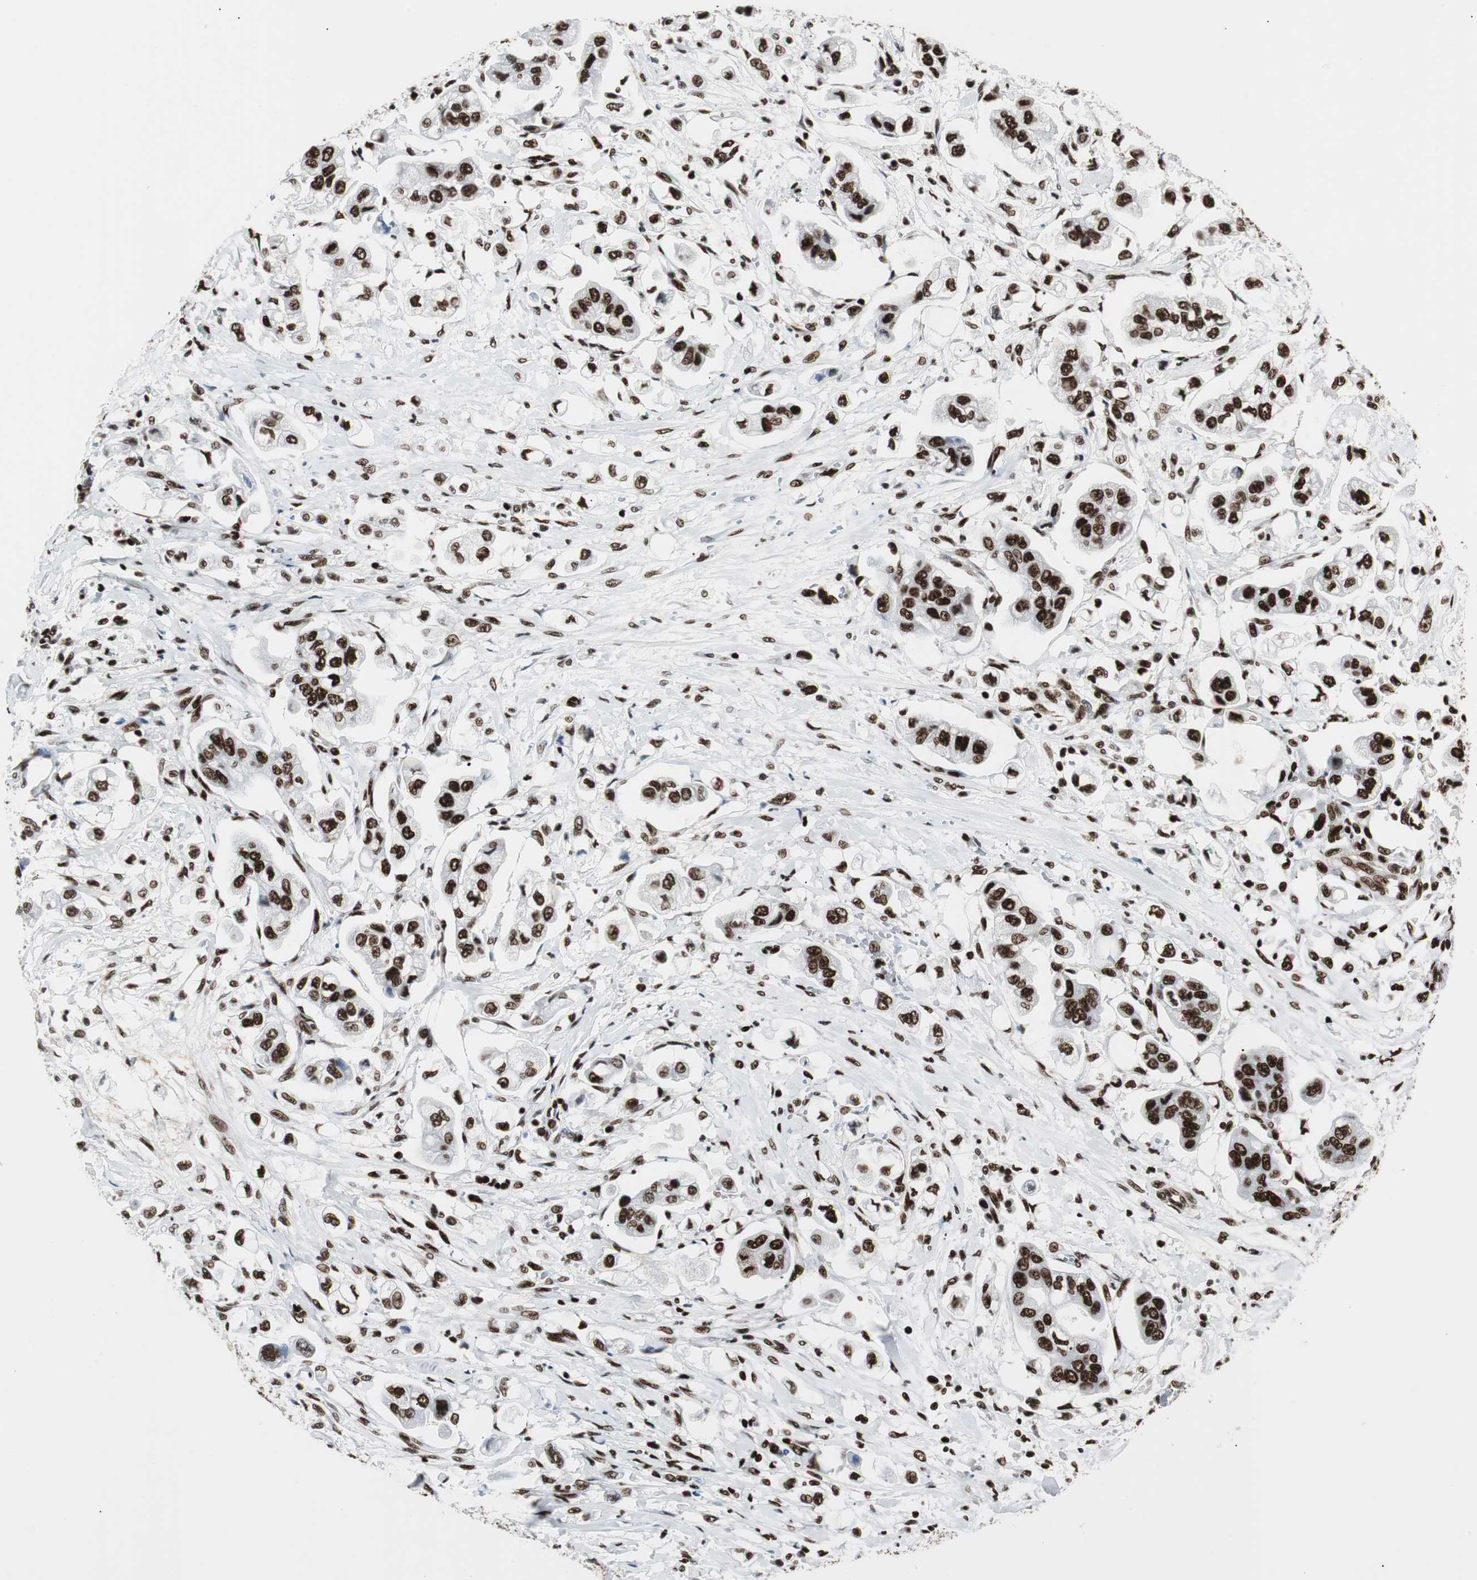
{"staining": {"intensity": "strong", "quantity": ">75%", "location": "nuclear"}, "tissue": "stomach cancer", "cell_type": "Tumor cells", "image_type": "cancer", "snomed": [{"axis": "morphology", "description": "Adenocarcinoma, NOS"}, {"axis": "topography", "description": "Stomach"}], "caption": "Immunohistochemical staining of stomach cancer (adenocarcinoma) reveals high levels of strong nuclear protein positivity in approximately >75% of tumor cells. (DAB (3,3'-diaminobenzidine) = brown stain, brightfield microscopy at high magnification).", "gene": "MTA2", "patient": {"sex": "male", "age": 62}}